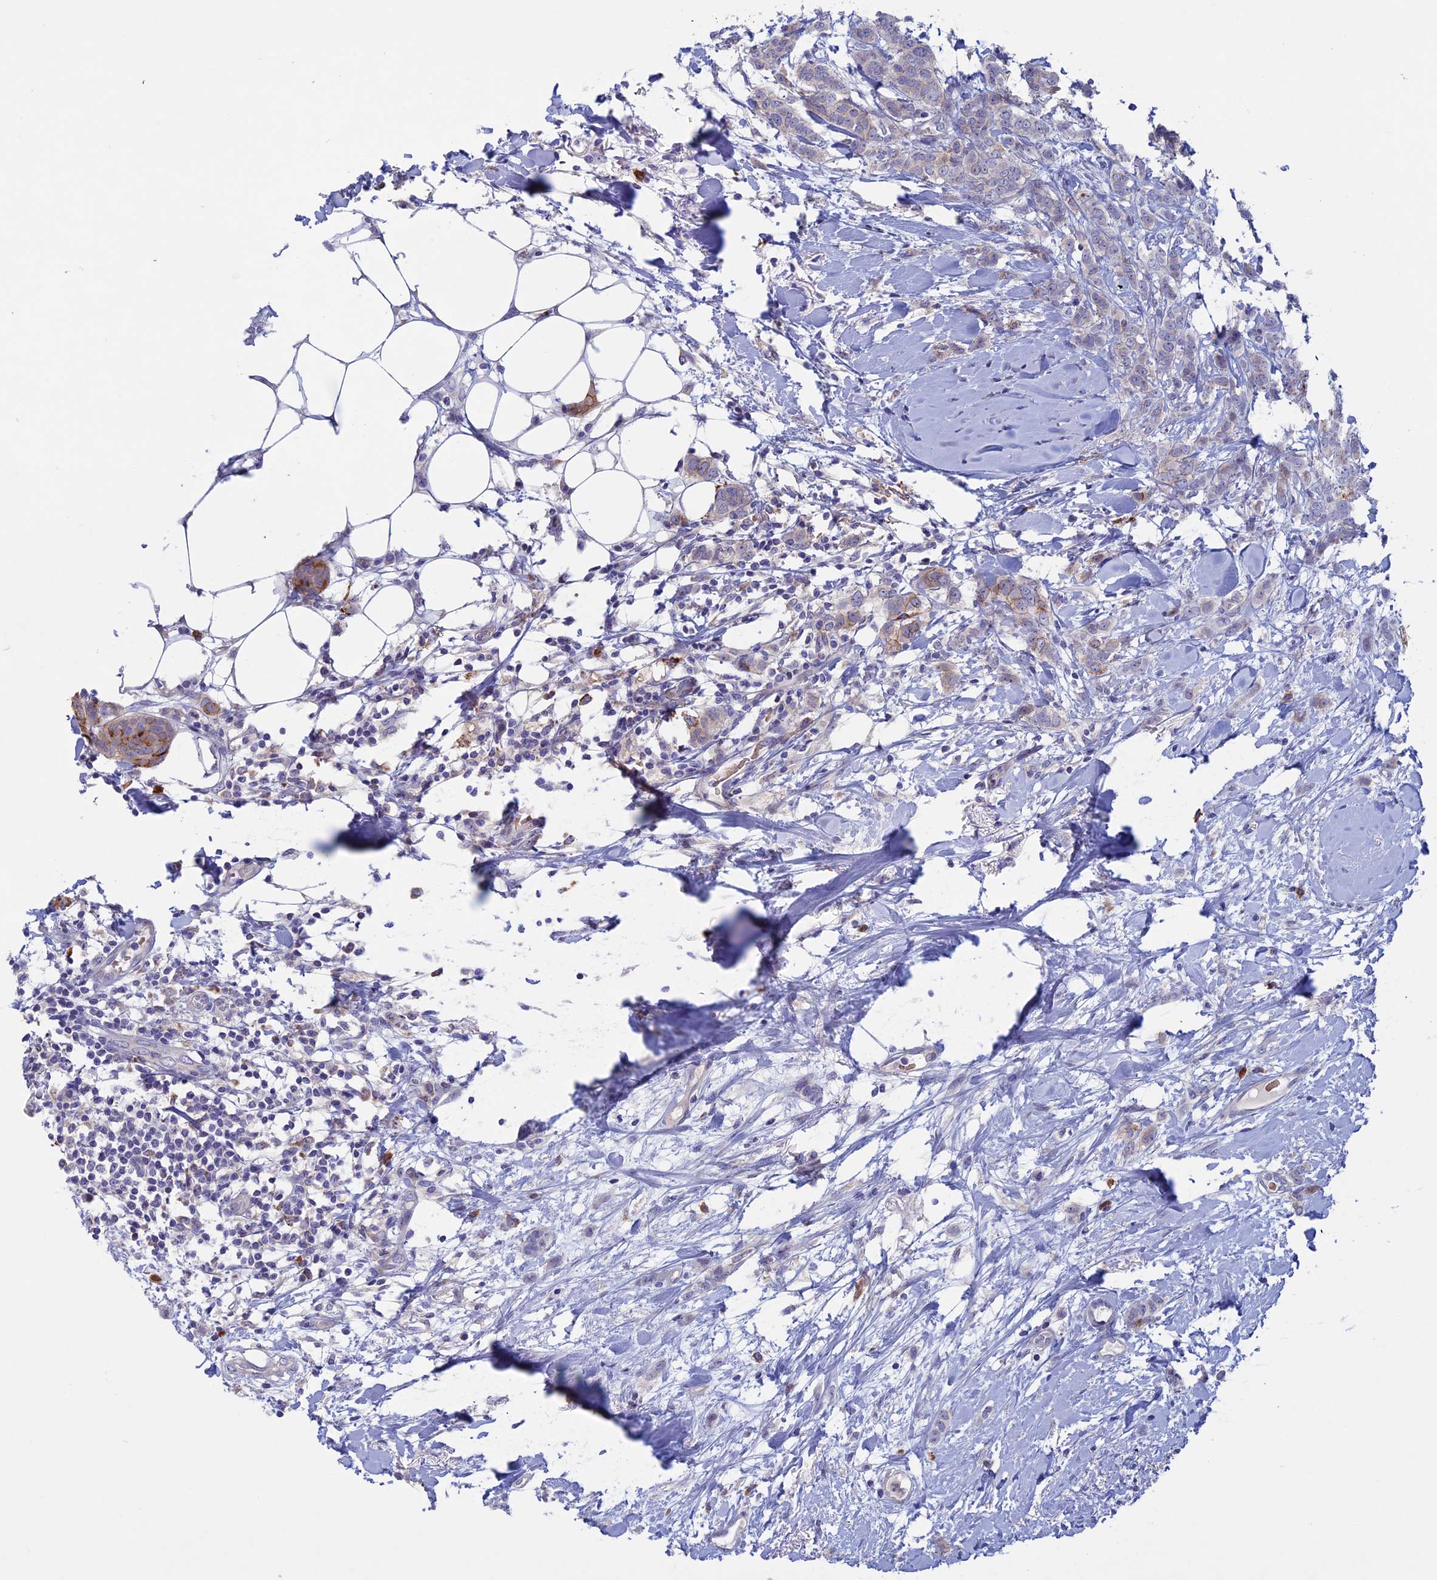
{"staining": {"intensity": "strong", "quantity": "25%-75%", "location": "cytoplasmic/membranous"}, "tissue": "breast cancer", "cell_type": "Tumor cells", "image_type": "cancer", "snomed": [{"axis": "morphology", "description": "Duct carcinoma"}, {"axis": "topography", "description": "Breast"}], "caption": "A micrograph of breast invasive ductal carcinoma stained for a protein displays strong cytoplasmic/membranous brown staining in tumor cells.", "gene": "SLC2A6", "patient": {"sex": "female", "age": 72}}